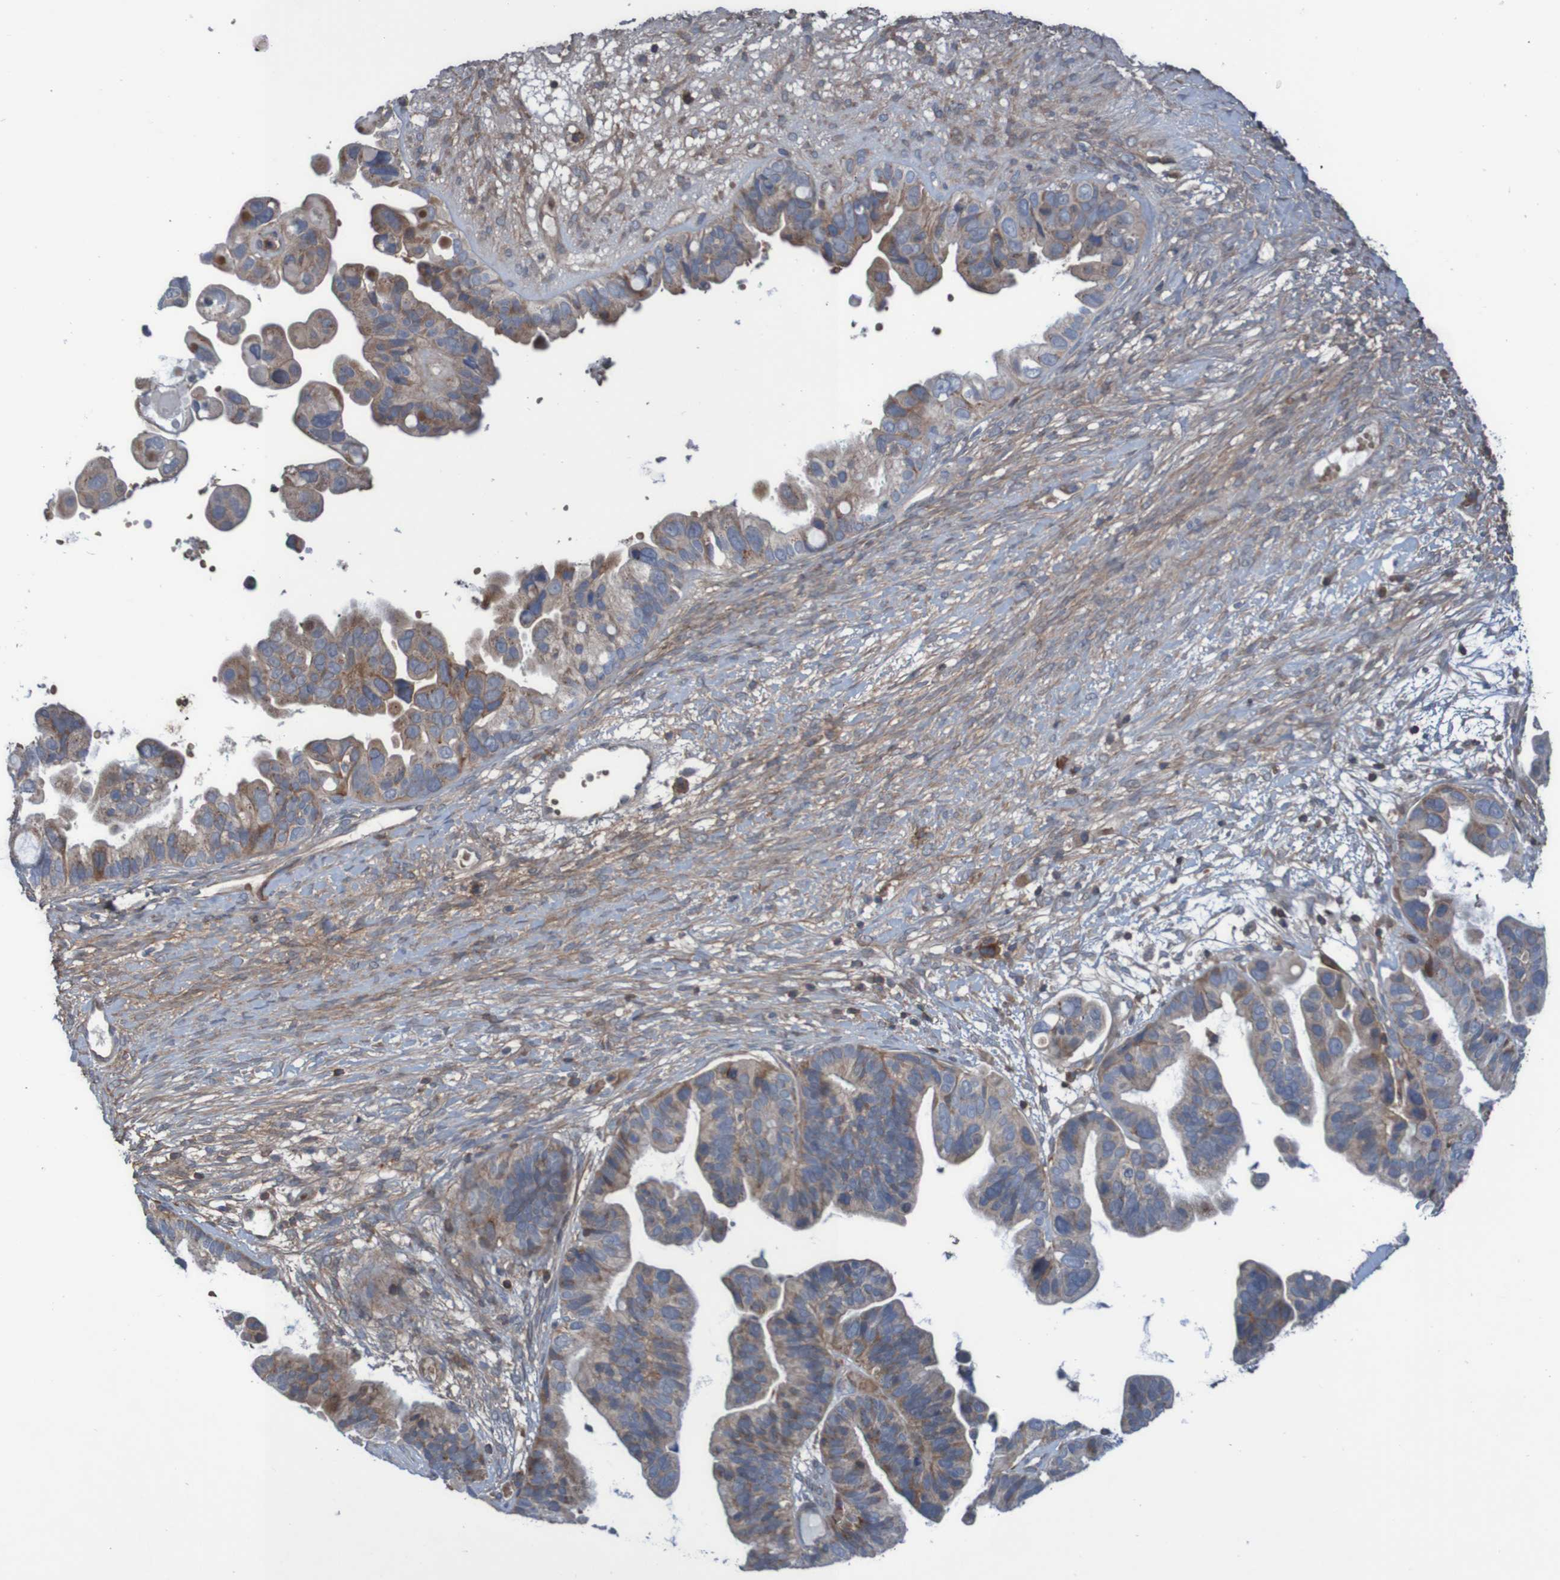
{"staining": {"intensity": "moderate", "quantity": ">75%", "location": "cytoplasmic/membranous"}, "tissue": "ovarian cancer", "cell_type": "Tumor cells", "image_type": "cancer", "snomed": [{"axis": "morphology", "description": "Cystadenocarcinoma, serous, NOS"}, {"axis": "topography", "description": "Ovary"}], "caption": "Moderate cytoplasmic/membranous staining for a protein is present in approximately >75% of tumor cells of ovarian cancer using immunohistochemistry (IHC).", "gene": "PDGFB", "patient": {"sex": "female", "age": 56}}